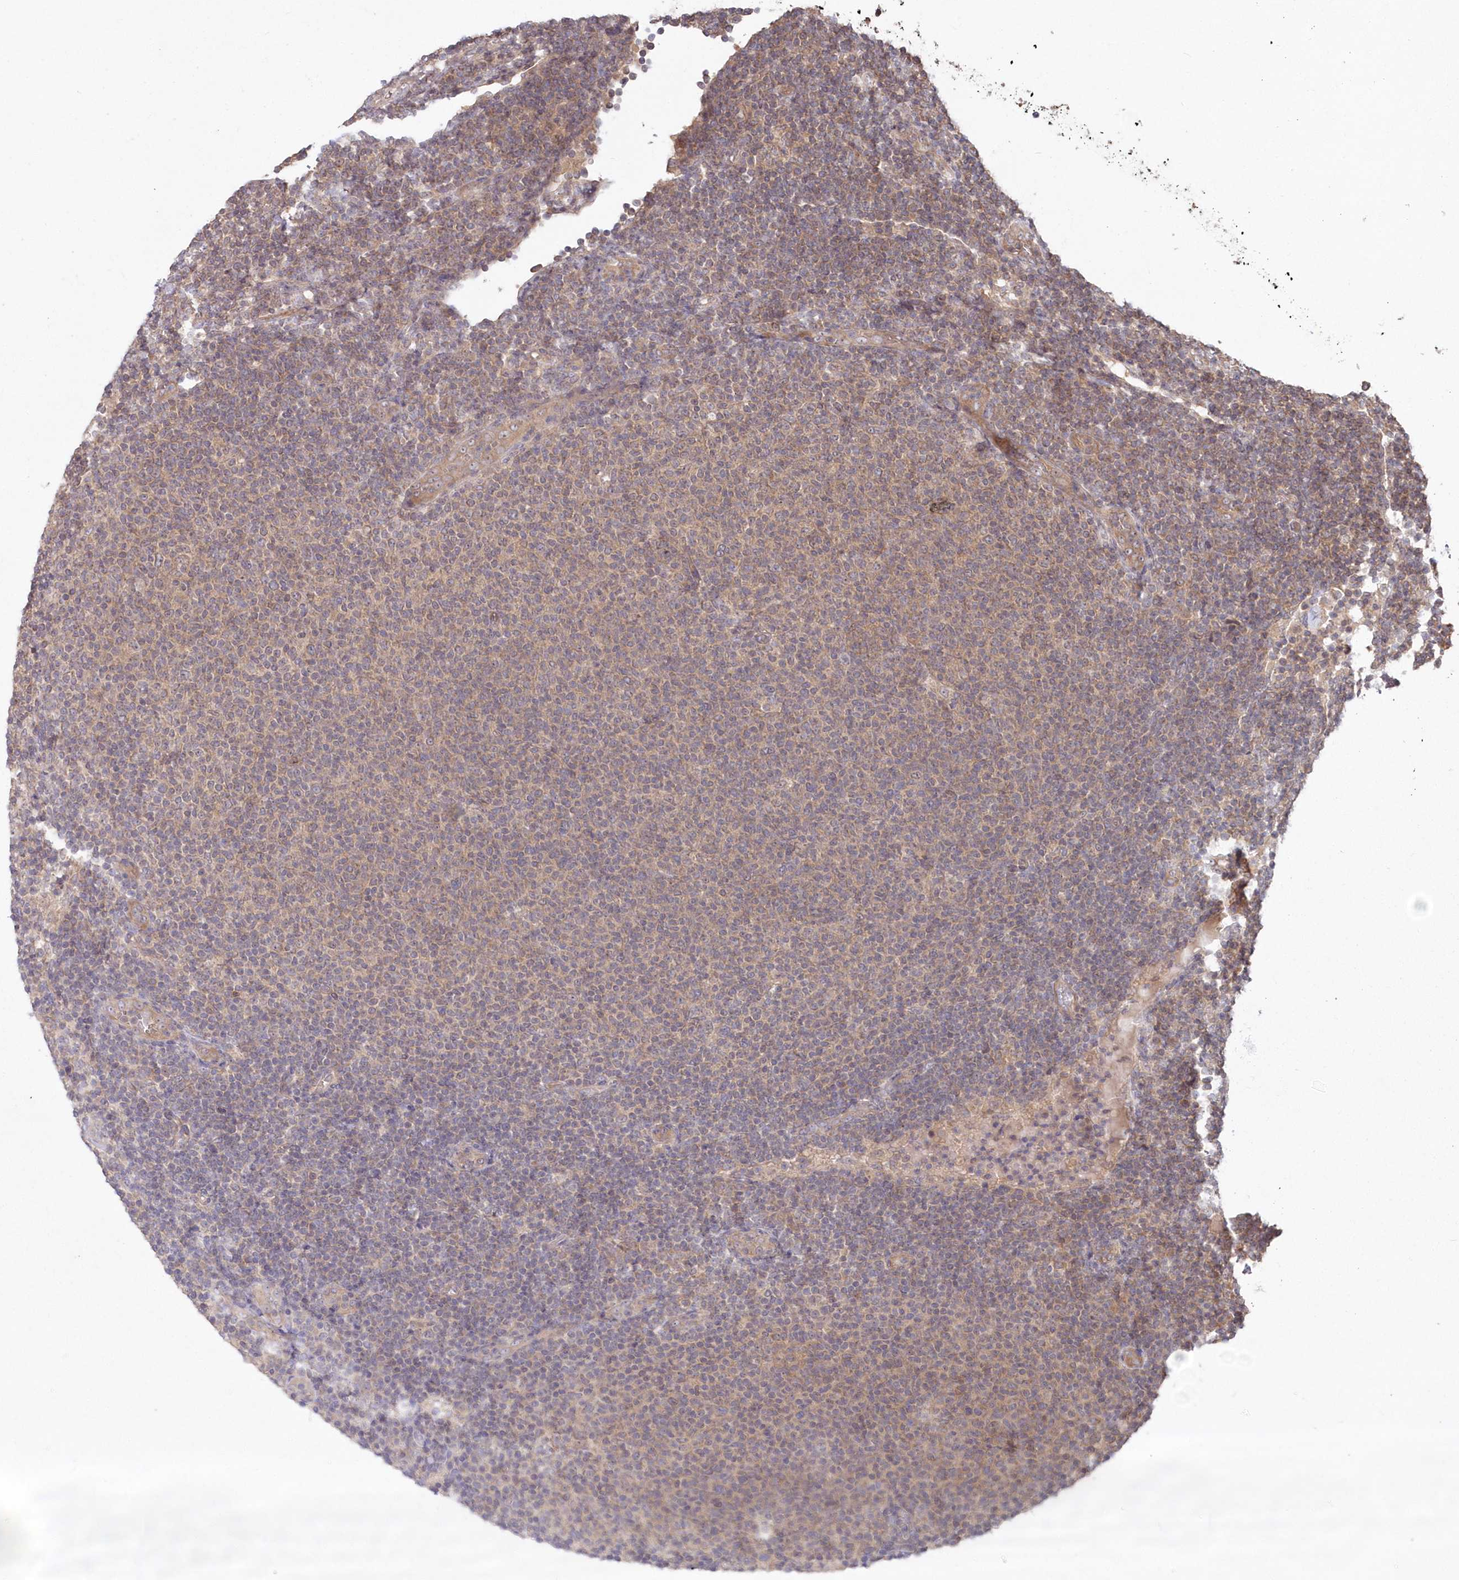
{"staining": {"intensity": "weak", "quantity": "<25%", "location": "cytoplasmic/membranous"}, "tissue": "lymphoma", "cell_type": "Tumor cells", "image_type": "cancer", "snomed": [{"axis": "morphology", "description": "Malignant lymphoma, non-Hodgkin's type, Low grade"}, {"axis": "topography", "description": "Lymph node"}], "caption": "Tumor cells show no significant positivity in lymphoma.", "gene": "TBCA", "patient": {"sex": "male", "age": 66}}